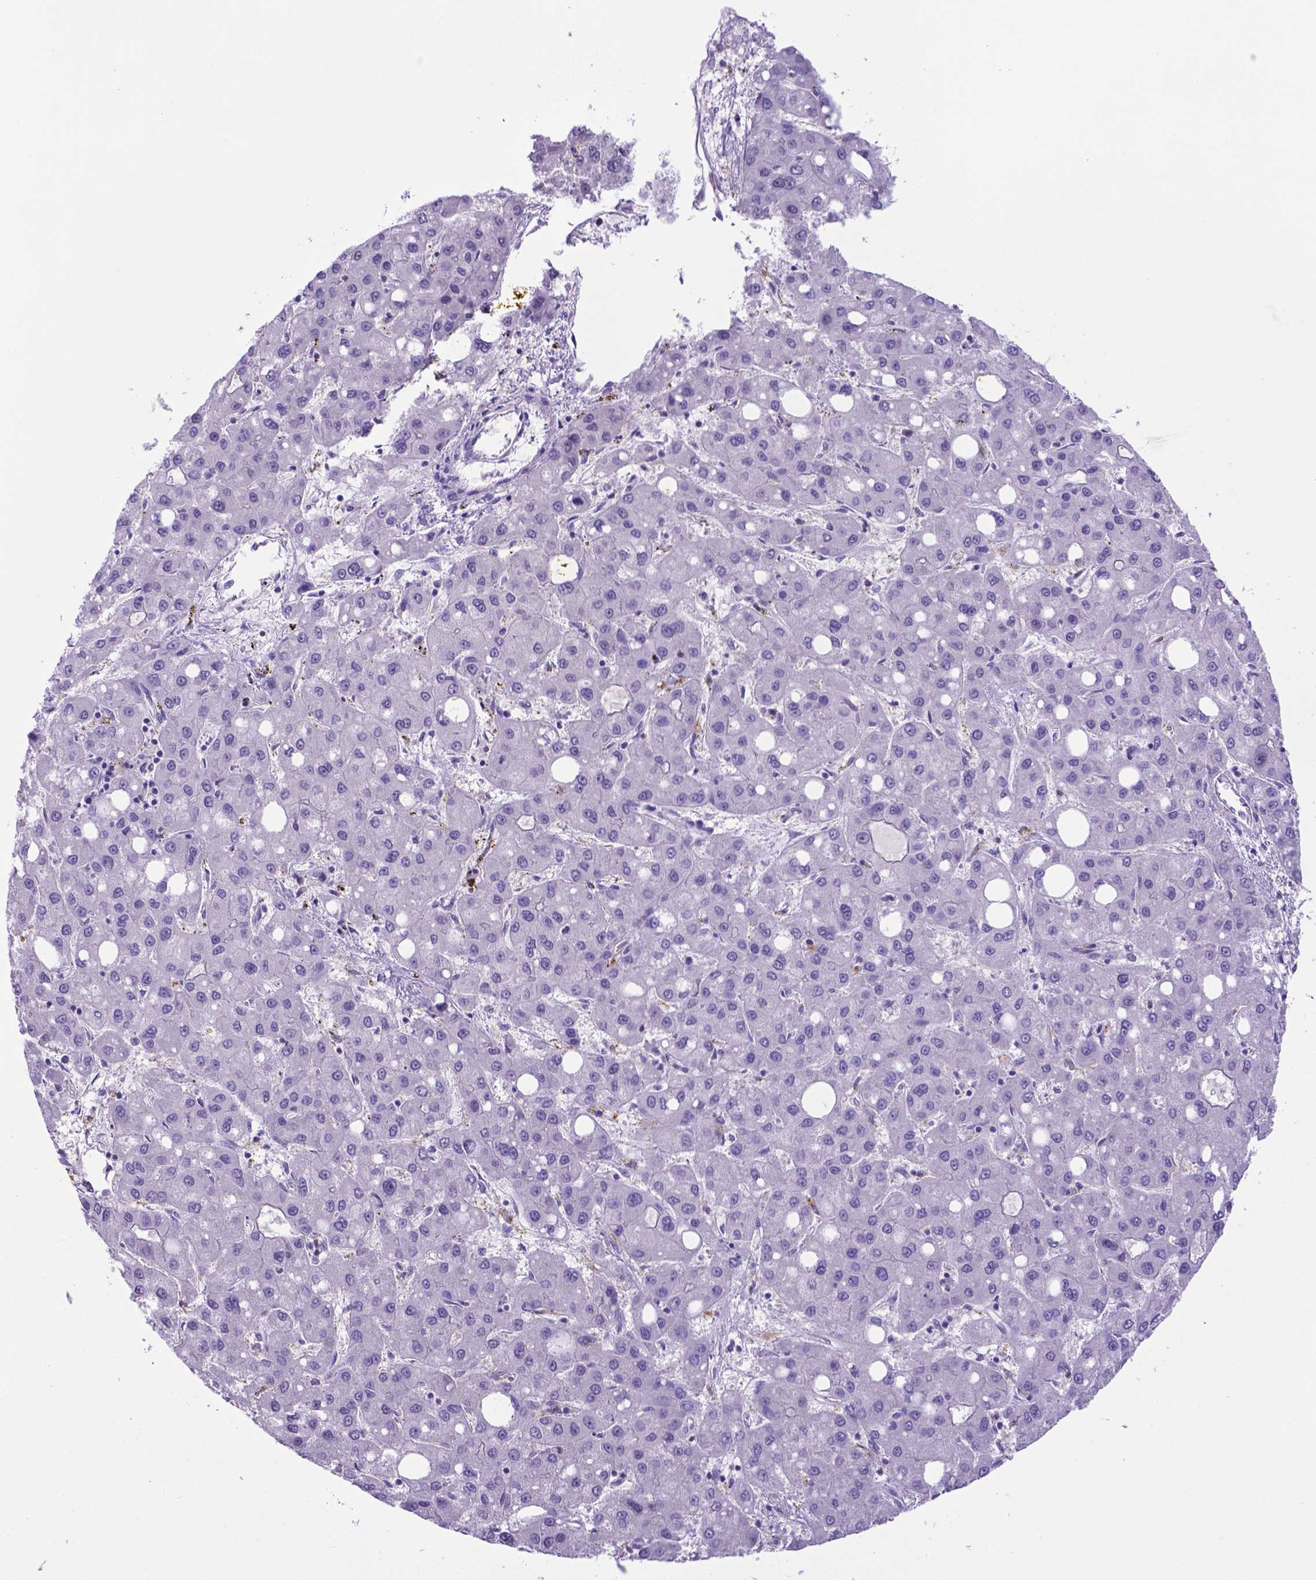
{"staining": {"intensity": "negative", "quantity": "none", "location": "none"}, "tissue": "liver cancer", "cell_type": "Tumor cells", "image_type": "cancer", "snomed": [{"axis": "morphology", "description": "Carcinoma, Hepatocellular, NOS"}, {"axis": "topography", "description": "Liver"}], "caption": "Tumor cells show no significant expression in hepatocellular carcinoma (liver).", "gene": "LZTR1", "patient": {"sex": "male", "age": 73}}